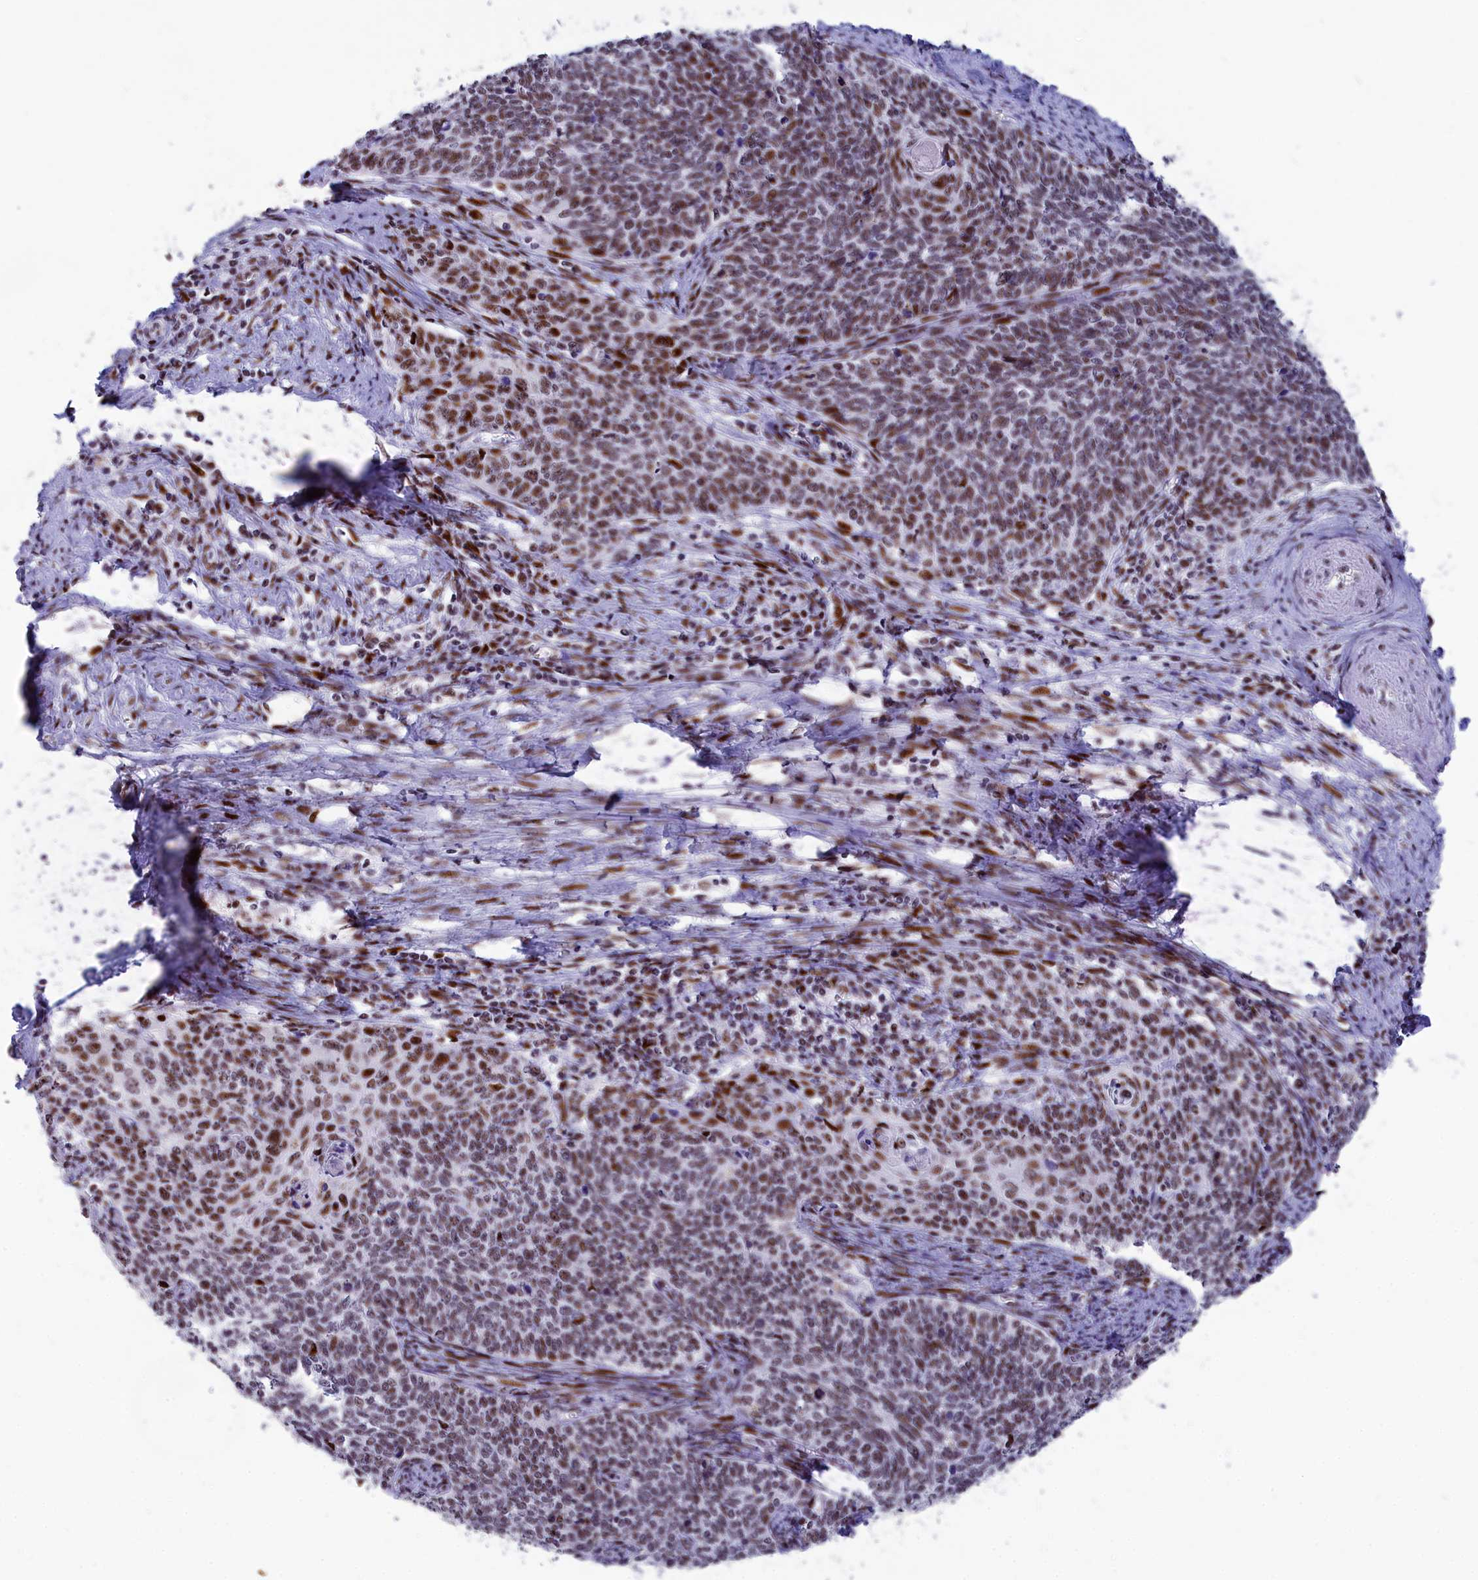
{"staining": {"intensity": "moderate", "quantity": ">75%", "location": "nuclear"}, "tissue": "cervical cancer", "cell_type": "Tumor cells", "image_type": "cancer", "snomed": [{"axis": "morphology", "description": "Squamous cell carcinoma, NOS"}, {"axis": "topography", "description": "Cervix"}], "caption": "High-power microscopy captured an immunohistochemistry (IHC) micrograph of cervical squamous cell carcinoma, revealing moderate nuclear expression in approximately >75% of tumor cells.", "gene": "NSA2", "patient": {"sex": "female", "age": 39}}